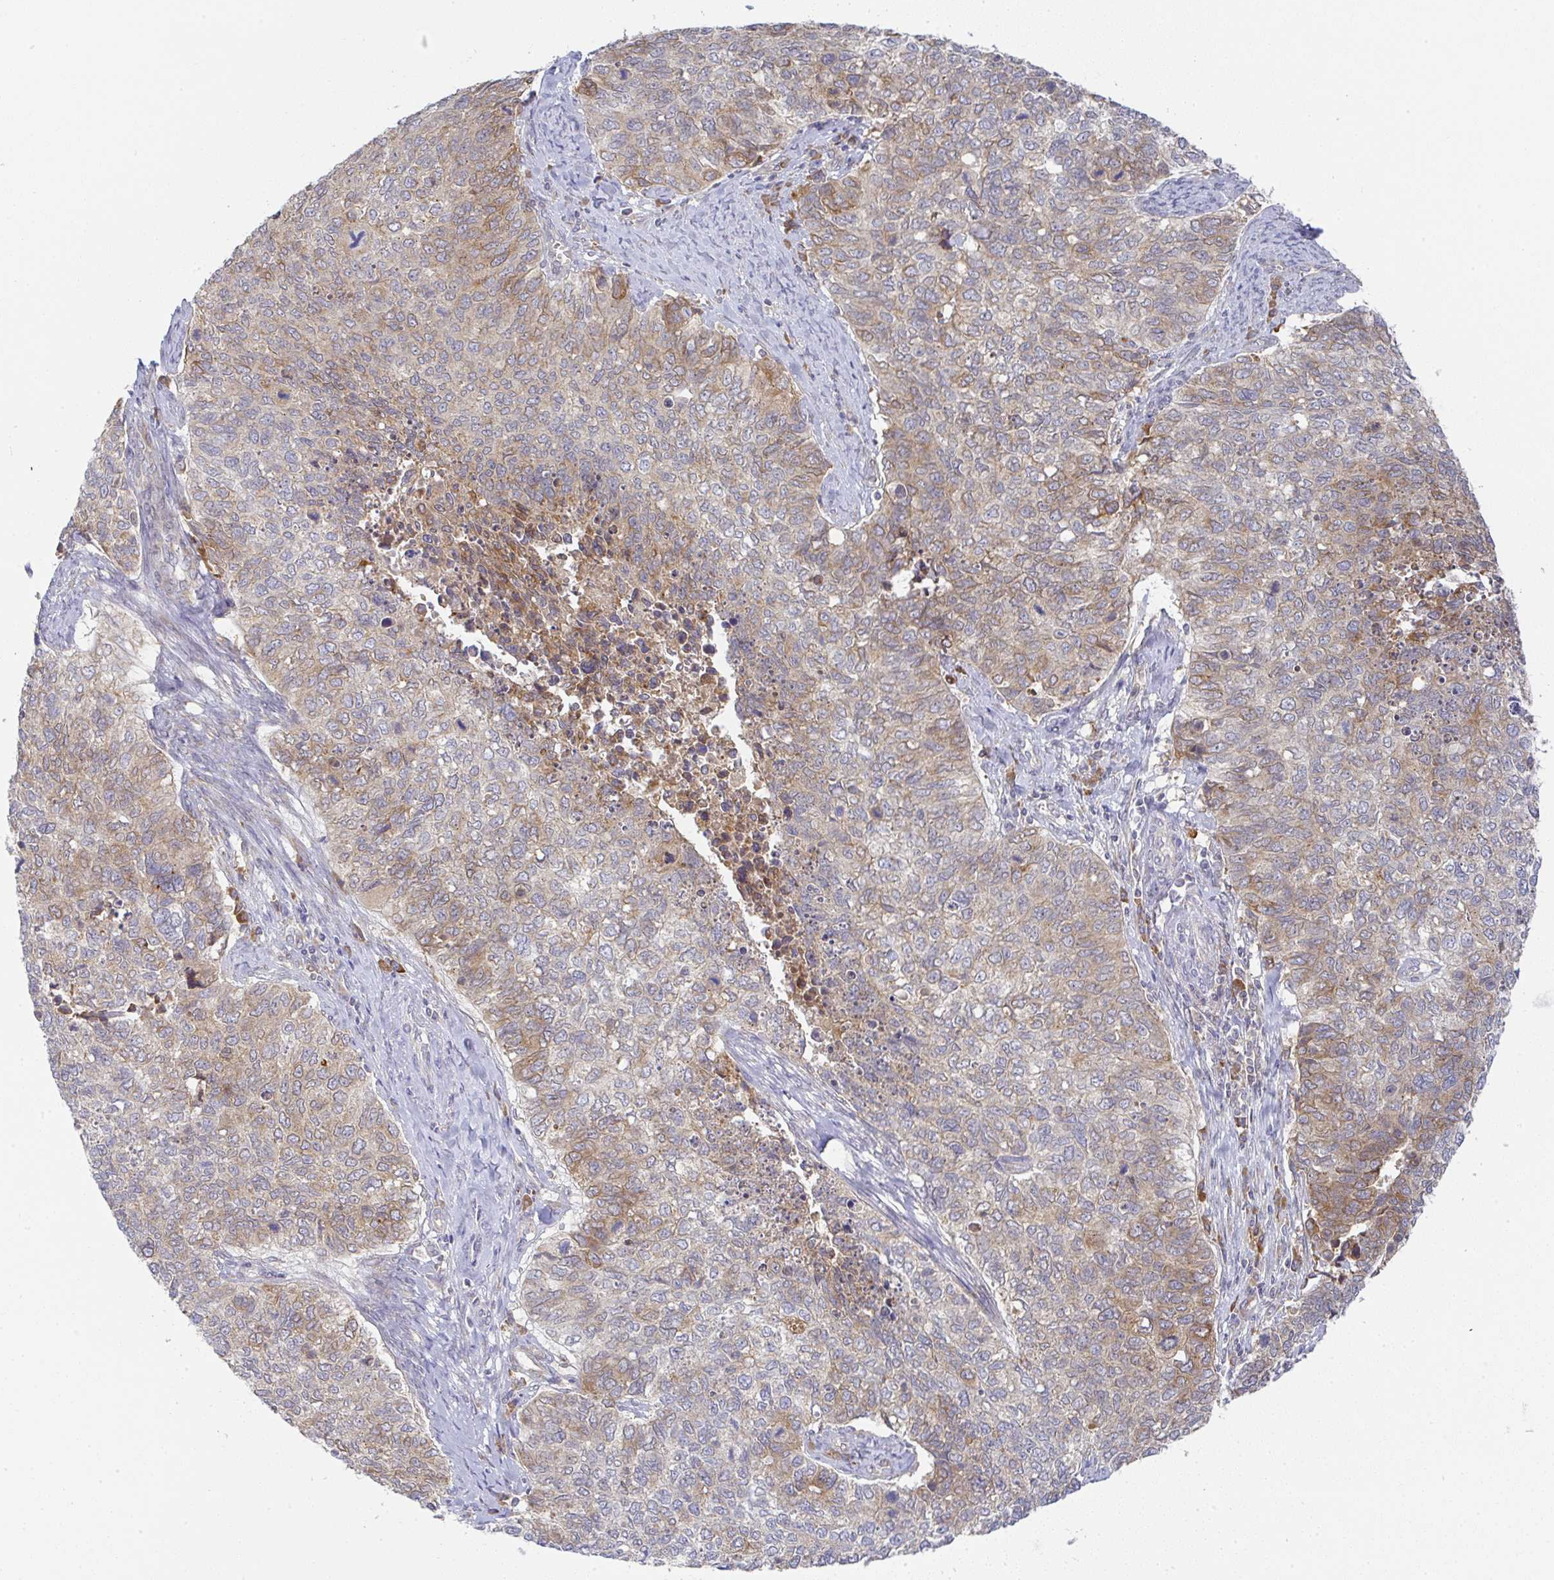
{"staining": {"intensity": "moderate", "quantity": "25%-75%", "location": "cytoplasmic/membranous"}, "tissue": "cervical cancer", "cell_type": "Tumor cells", "image_type": "cancer", "snomed": [{"axis": "morphology", "description": "Adenocarcinoma, NOS"}, {"axis": "topography", "description": "Cervix"}], "caption": "DAB immunohistochemical staining of cervical cancer (adenocarcinoma) shows moderate cytoplasmic/membranous protein expression in approximately 25%-75% of tumor cells.", "gene": "DERL2", "patient": {"sex": "female", "age": 63}}